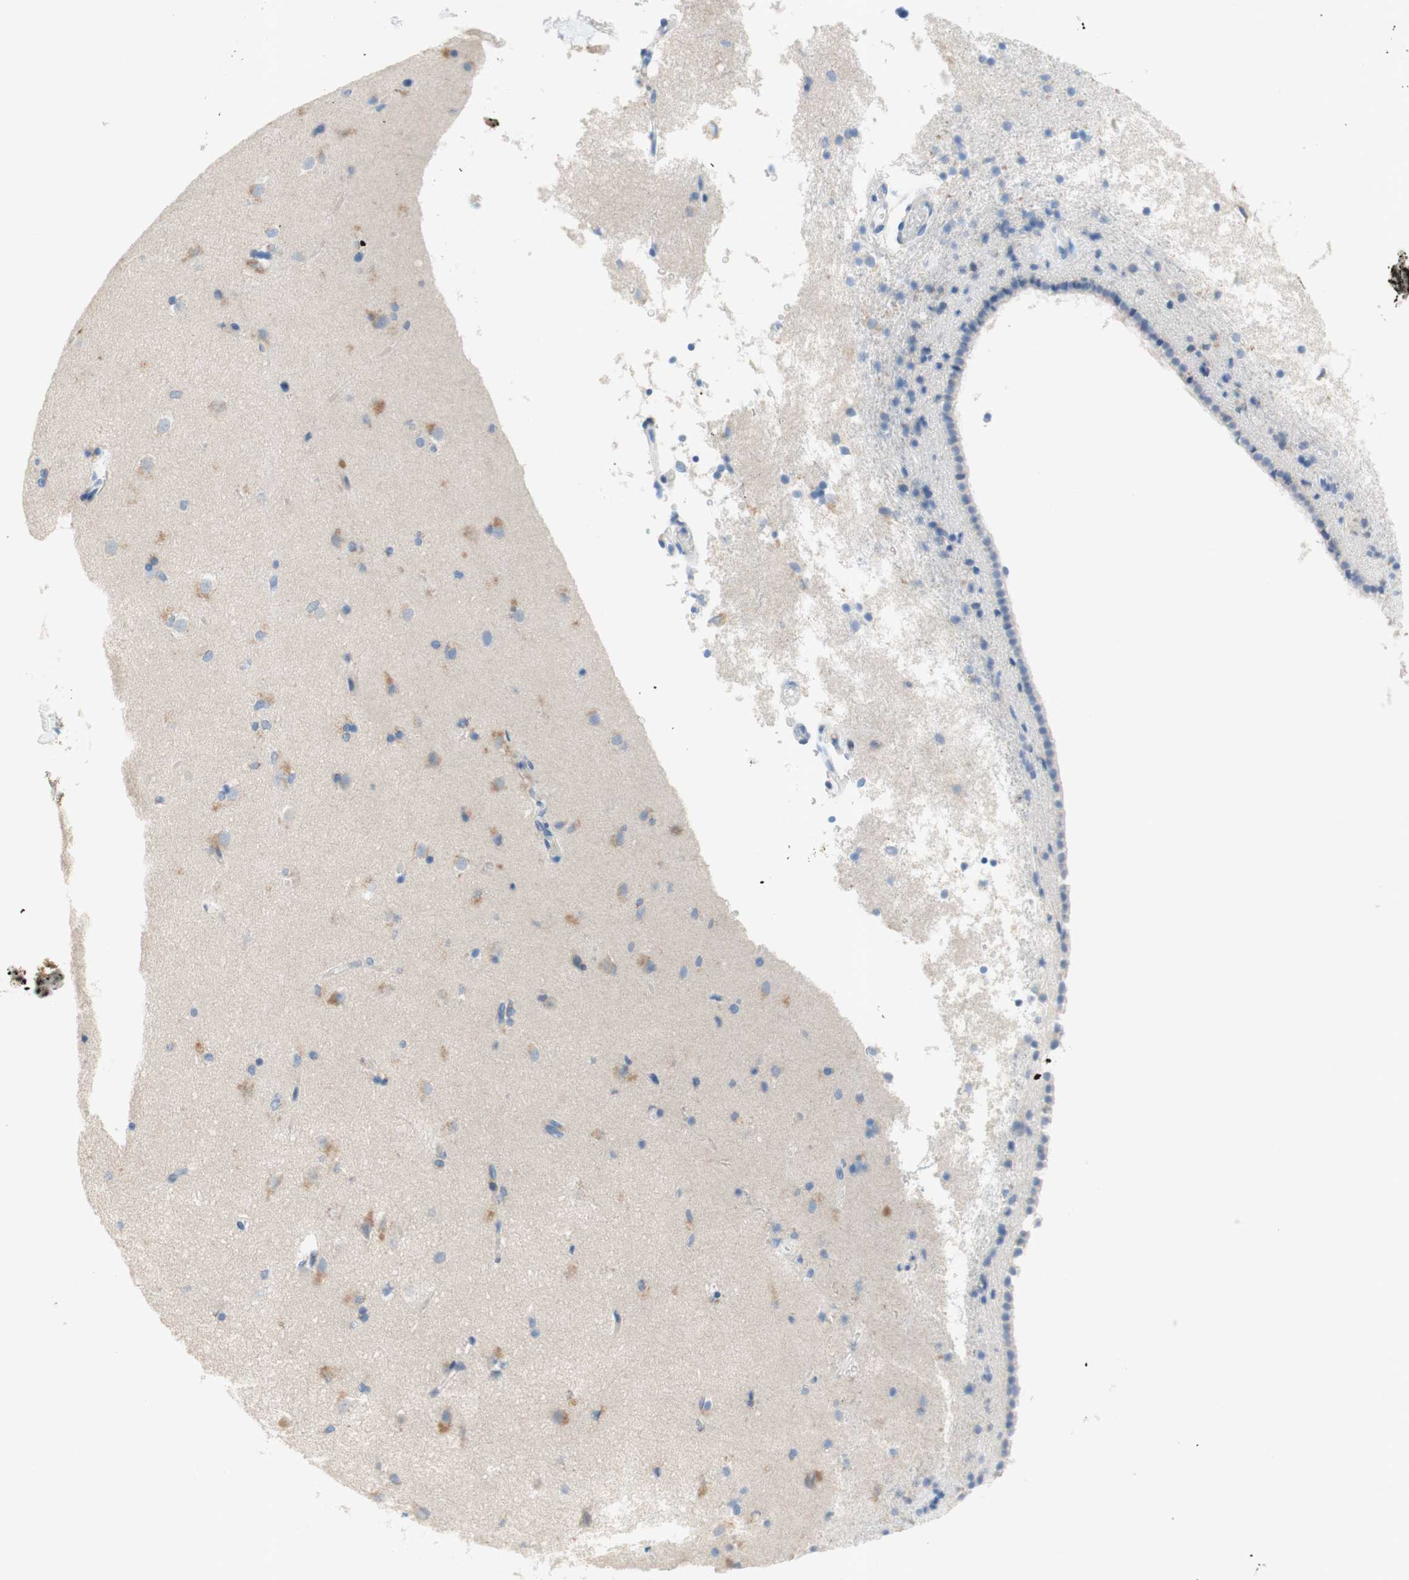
{"staining": {"intensity": "weak", "quantity": "25%-75%", "location": "cytoplasmic/membranous"}, "tissue": "caudate", "cell_type": "Glial cells", "image_type": "normal", "snomed": [{"axis": "morphology", "description": "Normal tissue, NOS"}, {"axis": "topography", "description": "Lateral ventricle wall"}], "caption": "Immunohistochemical staining of unremarkable human caudate reveals 25%-75% levels of weak cytoplasmic/membranous protein staining in approximately 25%-75% of glial cells.", "gene": "POLR2J3", "patient": {"sex": "female", "age": 19}}